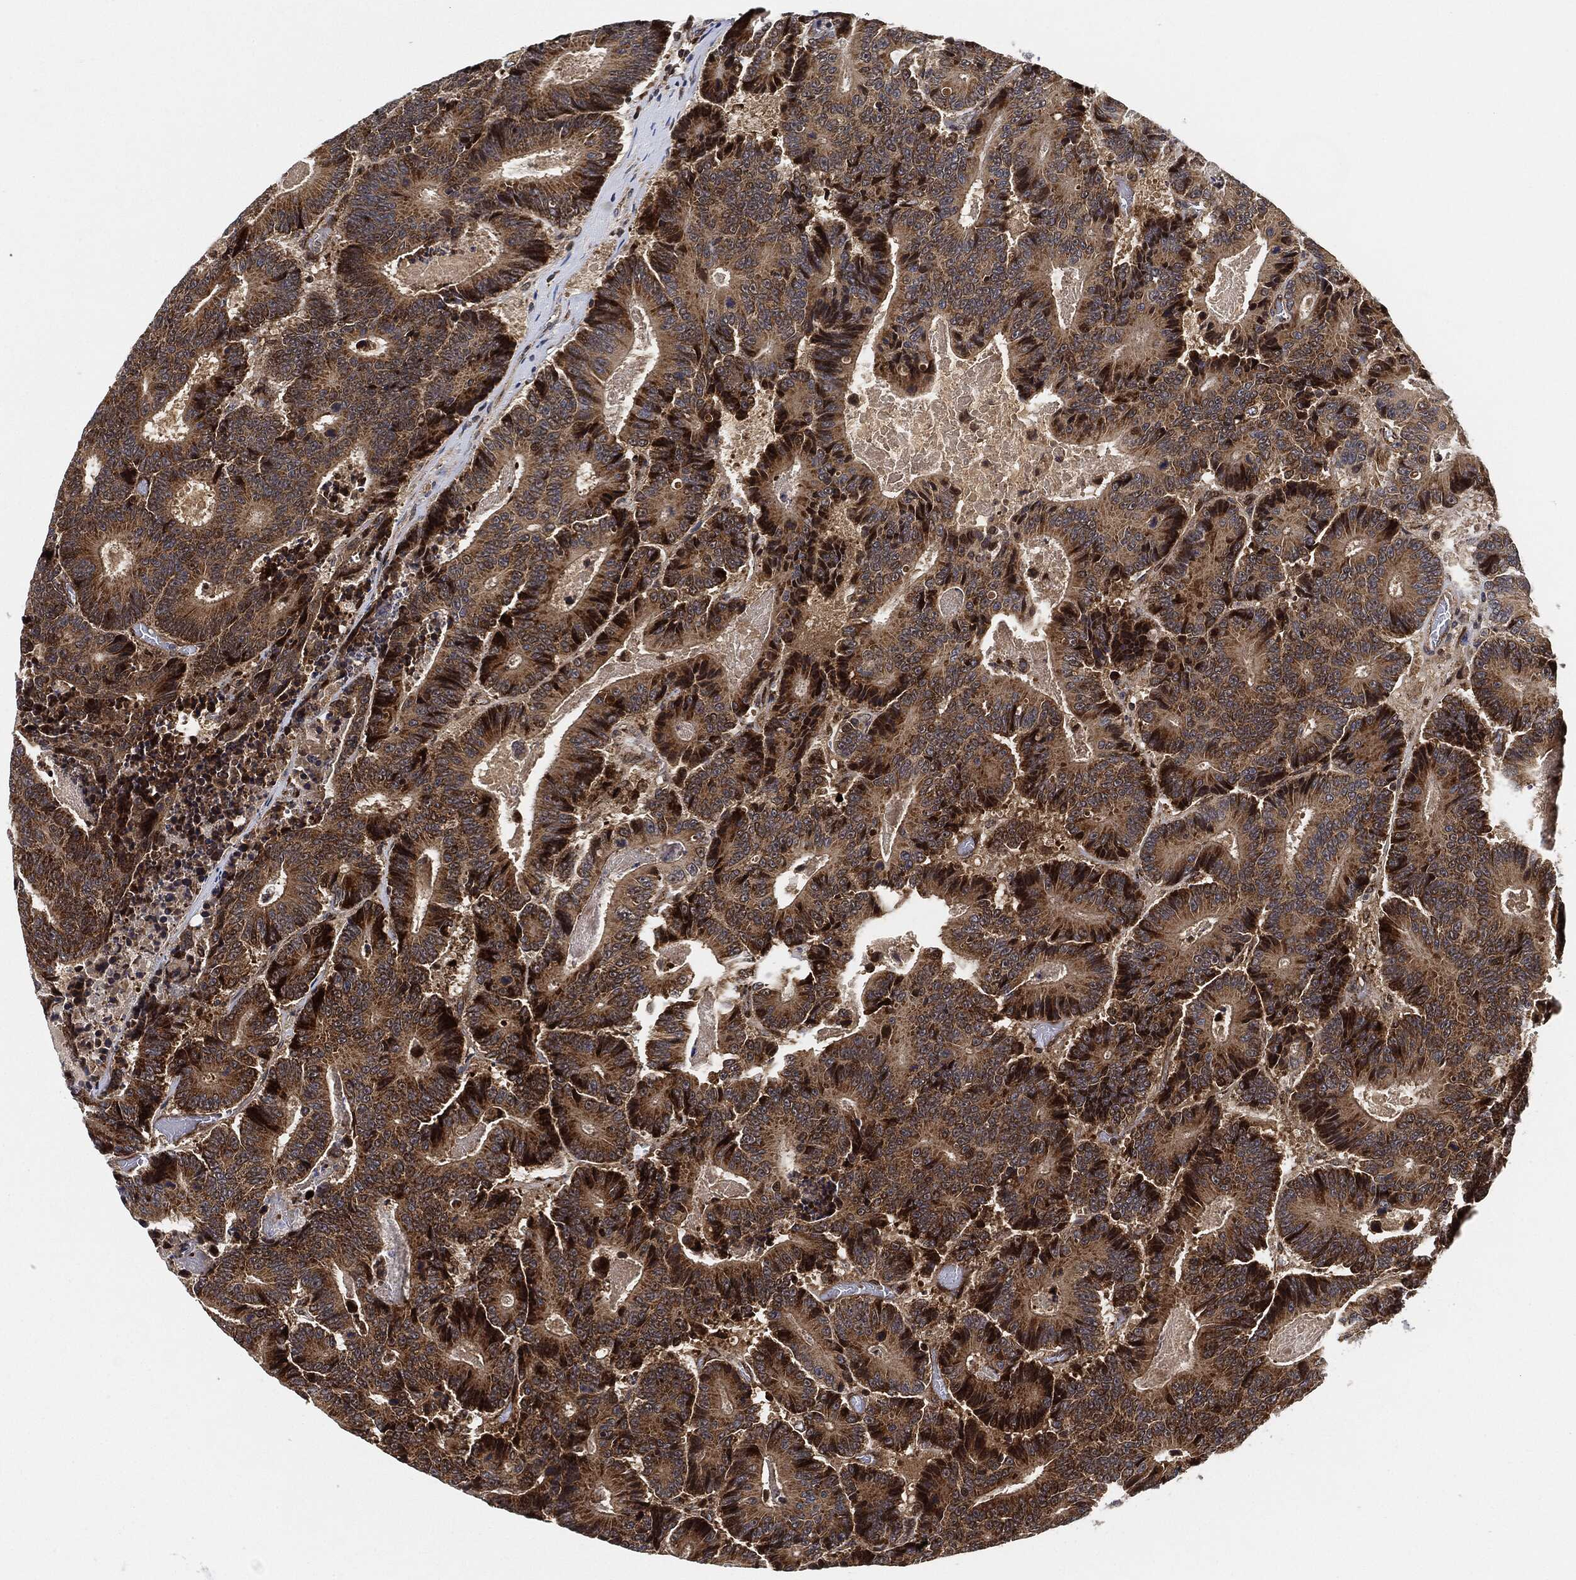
{"staining": {"intensity": "strong", "quantity": "25%-75%", "location": "cytoplasmic/membranous"}, "tissue": "colorectal cancer", "cell_type": "Tumor cells", "image_type": "cancer", "snomed": [{"axis": "morphology", "description": "Adenocarcinoma, NOS"}, {"axis": "topography", "description": "Colon"}], "caption": "IHC (DAB (3,3'-diaminobenzidine)) staining of colorectal adenocarcinoma reveals strong cytoplasmic/membranous protein positivity in about 25%-75% of tumor cells.", "gene": "RNASEL", "patient": {"sex": "male", "age": 83}}